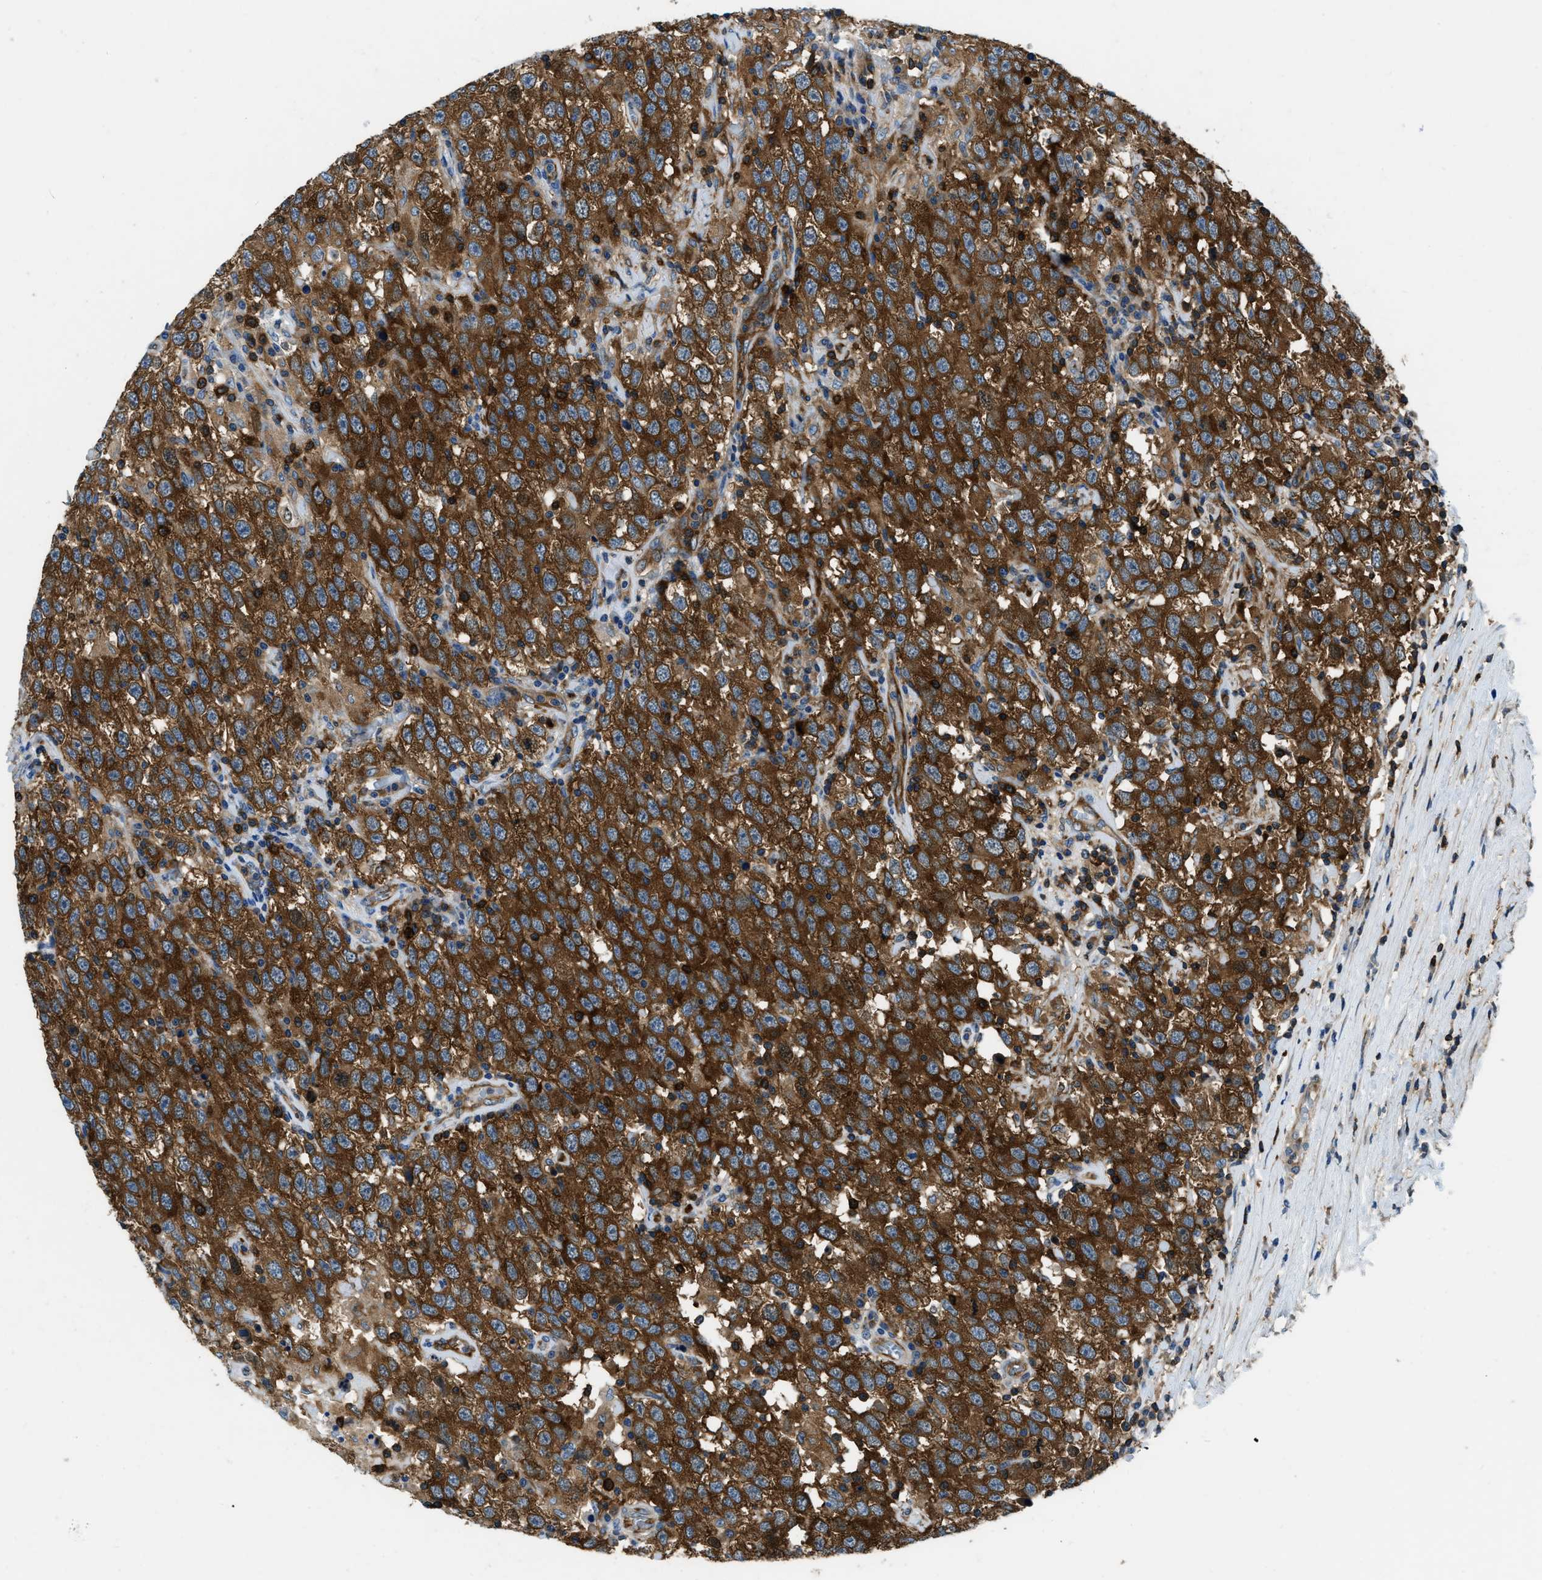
{"staining": {"intensity": "strong", "quantity": ">75%", "location": "cytoplasmic/membranous"}, "tissue": "testis cancer", "cell_type": "Tumor cells", "image_type": "cancer", "snomed": [{"axis": "morphology", "description": "Seminoma, NOS"}, {"axis": "topography", "description": "Testis"}], "caption": "A histopathology image of testis cancer (seminoma) stained for a protein shows strong cytoplasmic/membranous brown staining in tumor cells. (Stains: DAB (3,3'-diaminobenzidine) in brown, nuclei in blue, Microscopy: brightfield microscopy at high magnification).", "gene": "PFKP", "patient": {"sex": "male", "age": 41}}